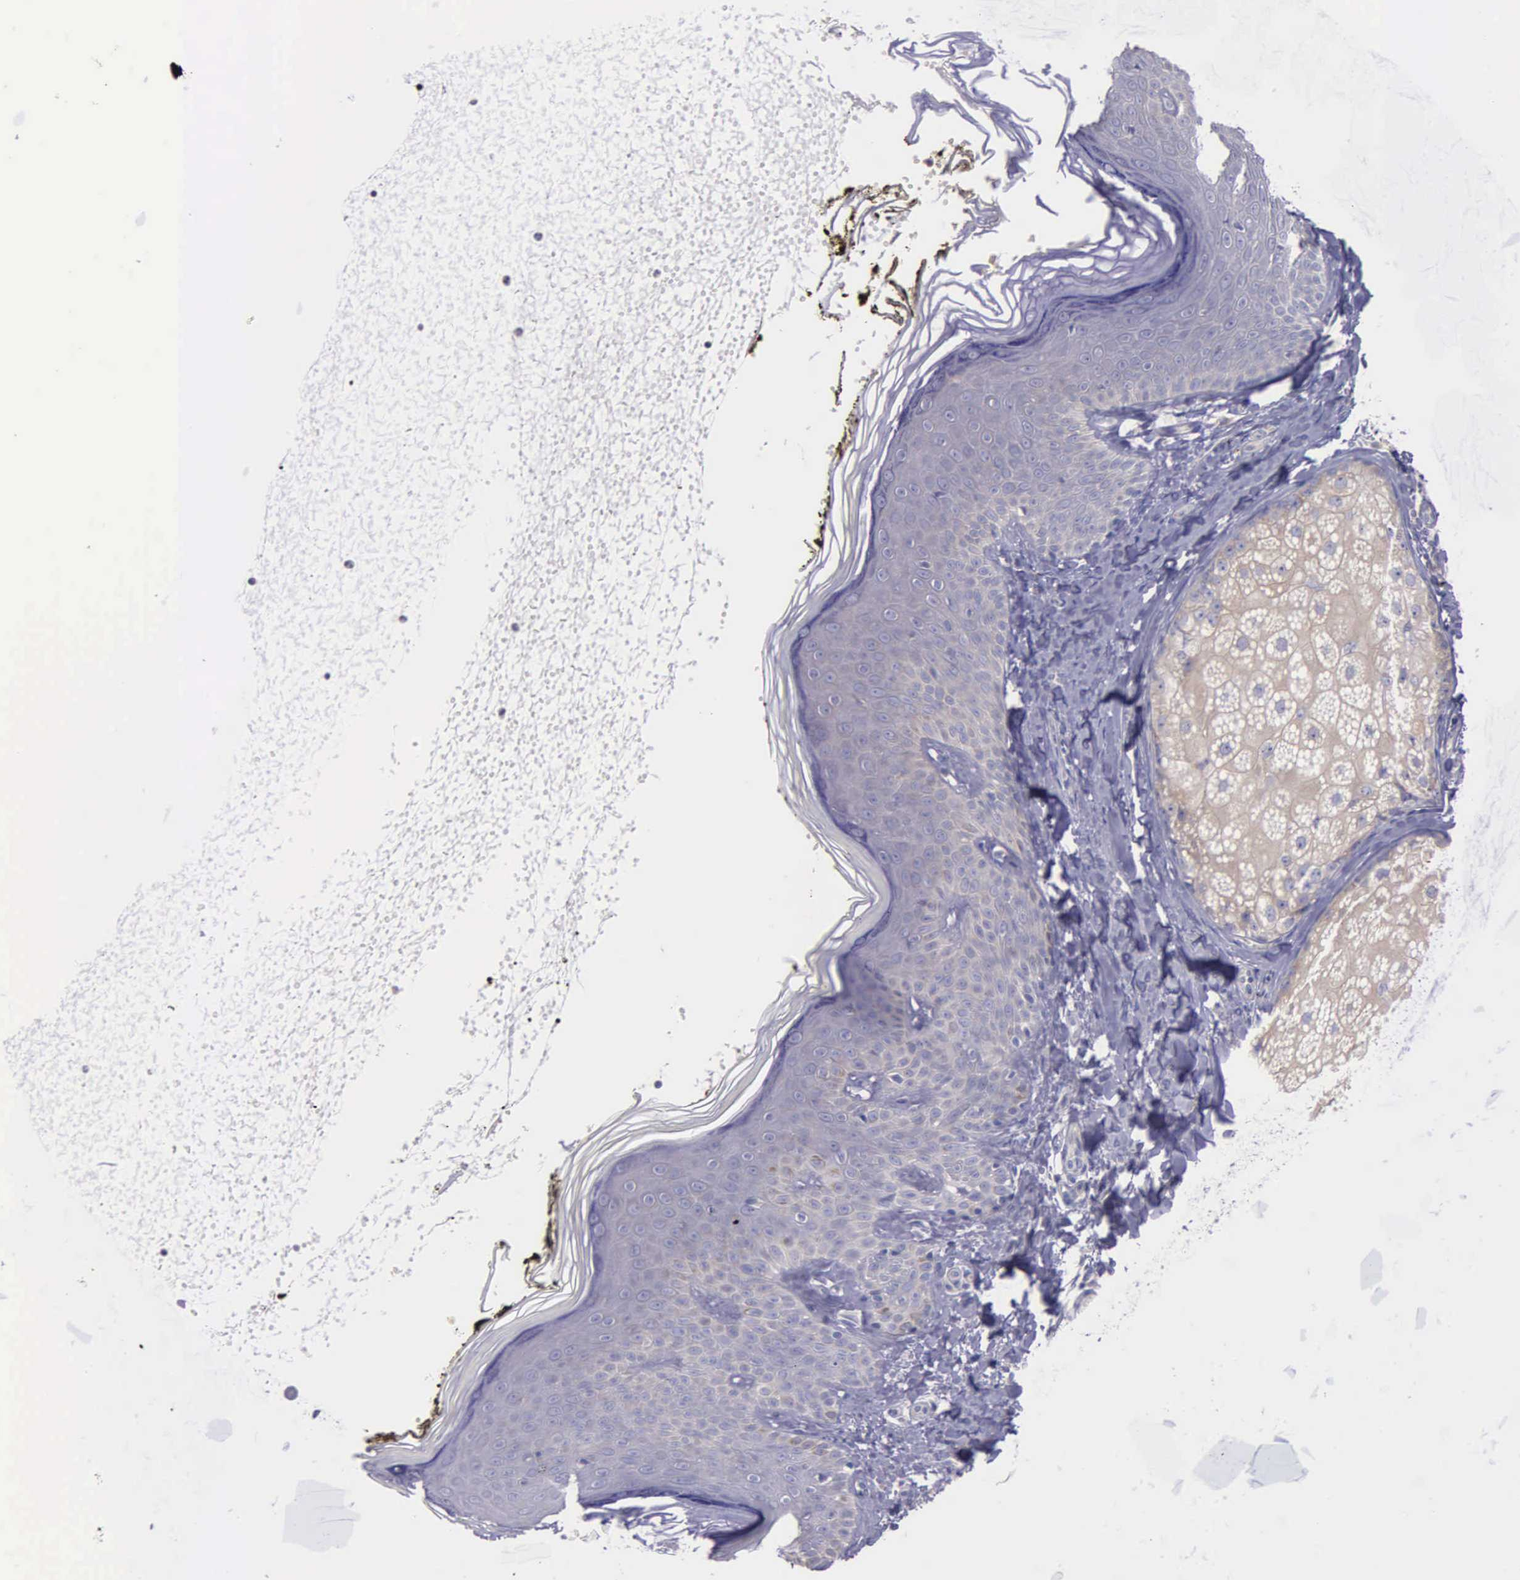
{"staining": {"intensity": "negative", "quantity": "none", "location": "none"}, "tissue": "skin", "cell_type": "Fibroblasts", "image_type": "normal", "snomed": [{"axis": "morphology", "description": "Normal tissue, NOS"}, {"axis": "topography", "description": "Skin"}], "caption": "Unremarkable skin was stained to show a protein in brown. There is no significant expression in fibroblasts. (Stains: DAB IHC with hematoxylin counter stain, Microscopy: brightfield microscopy at high magnification).", "gene": "CTAGE15", "patient": {"sex": "female", "age": 15}}